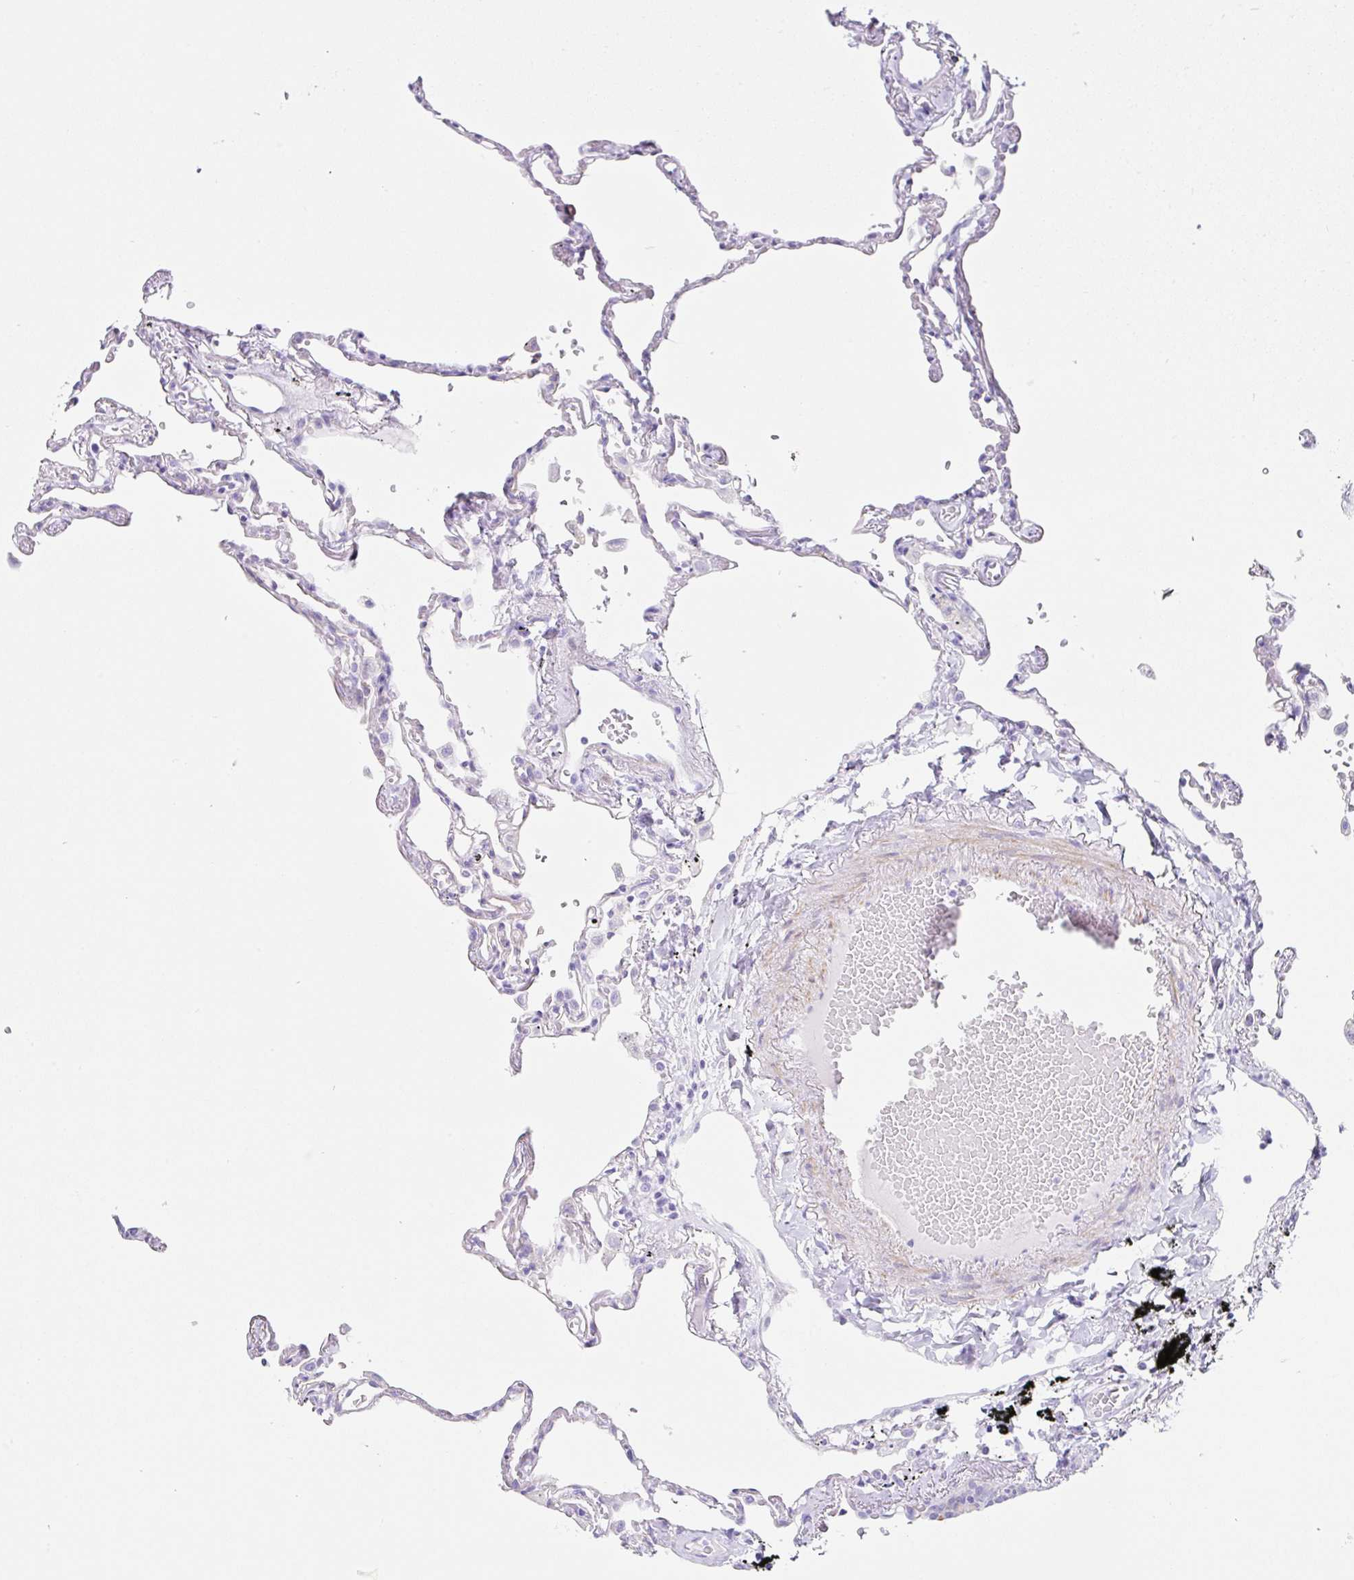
{"staining": {"intensity": "negative", "quantity": "none", "location": "none"}, "tissue": "lung", "cell_type": "Alveolar cells", "image_type": "normal", "snomed": [{"axis": "morphology", "description": "Normal tissue, NOS"}, {"axis": "topography", "description": "Lung"}], "caption": "Micrograph shows no significant protein expression in alveolar cells of normal lung. The staining was performed using DAB (3,3'-diaminobenzidine) to visualize the protein expression in brown, while the nuclei were stained in blue with hematoxylin (Magnification: 20x).", "gene": "CLDND2", "patient": {"sex": "female", "age": 67}}